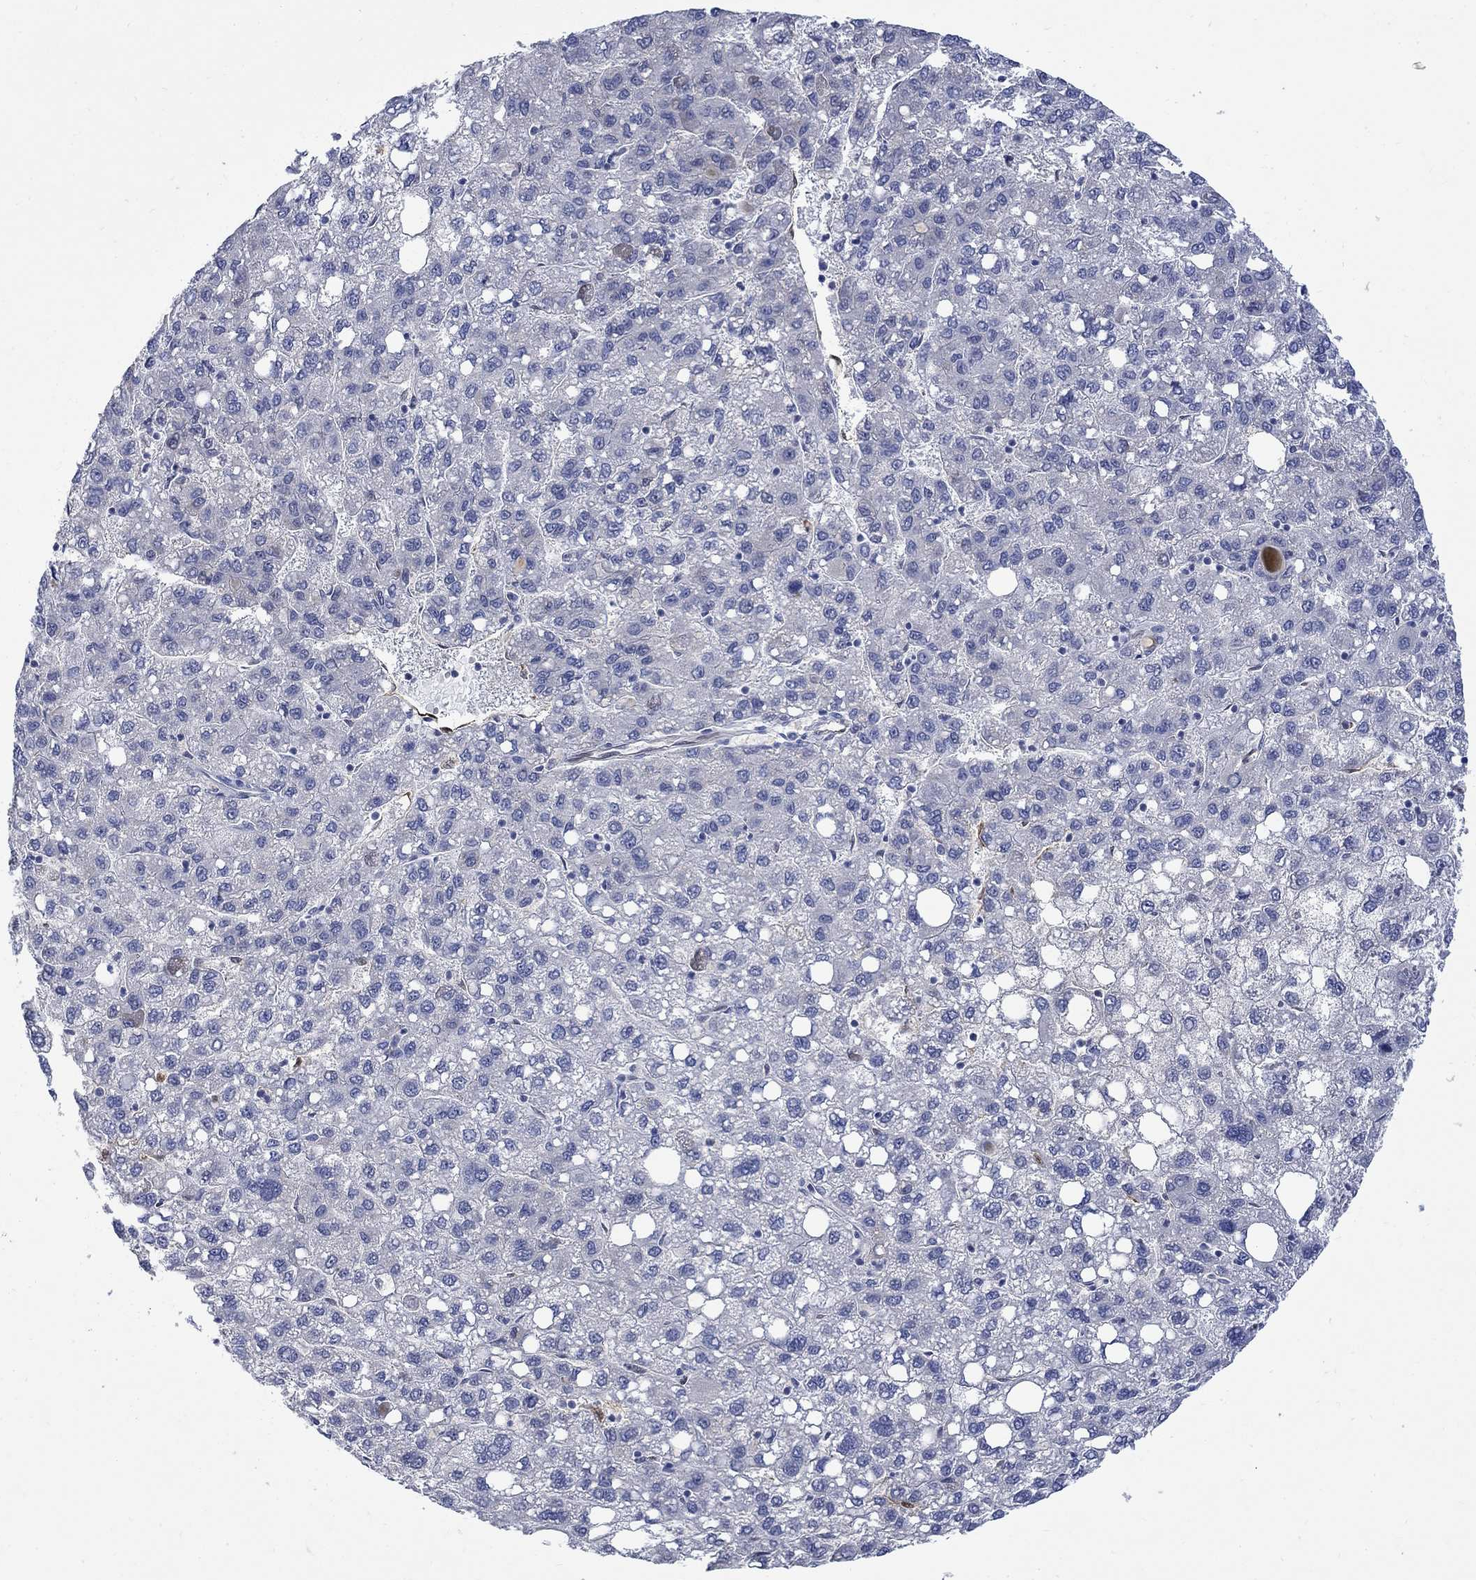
{"staining": {"intensity": "negative", "quantity": "none", "location": "none"}, "tissue": "liver cancer", "cell_type": "Tumor cells", "image_type": "cancer", "snomed": [{"axis": "morphology", "description": "Carcinoma, Hepatocellular, NOS"}, {"axis": "topography", "description": "Liver"}], "caption": "This is an immunohistochemistry micrograph of human liver cancer (hepatocellular carcinoma). There is no expression in tumor cells.", "gene": "TGM2", "patient": {"sex": "female", "age": 82}}